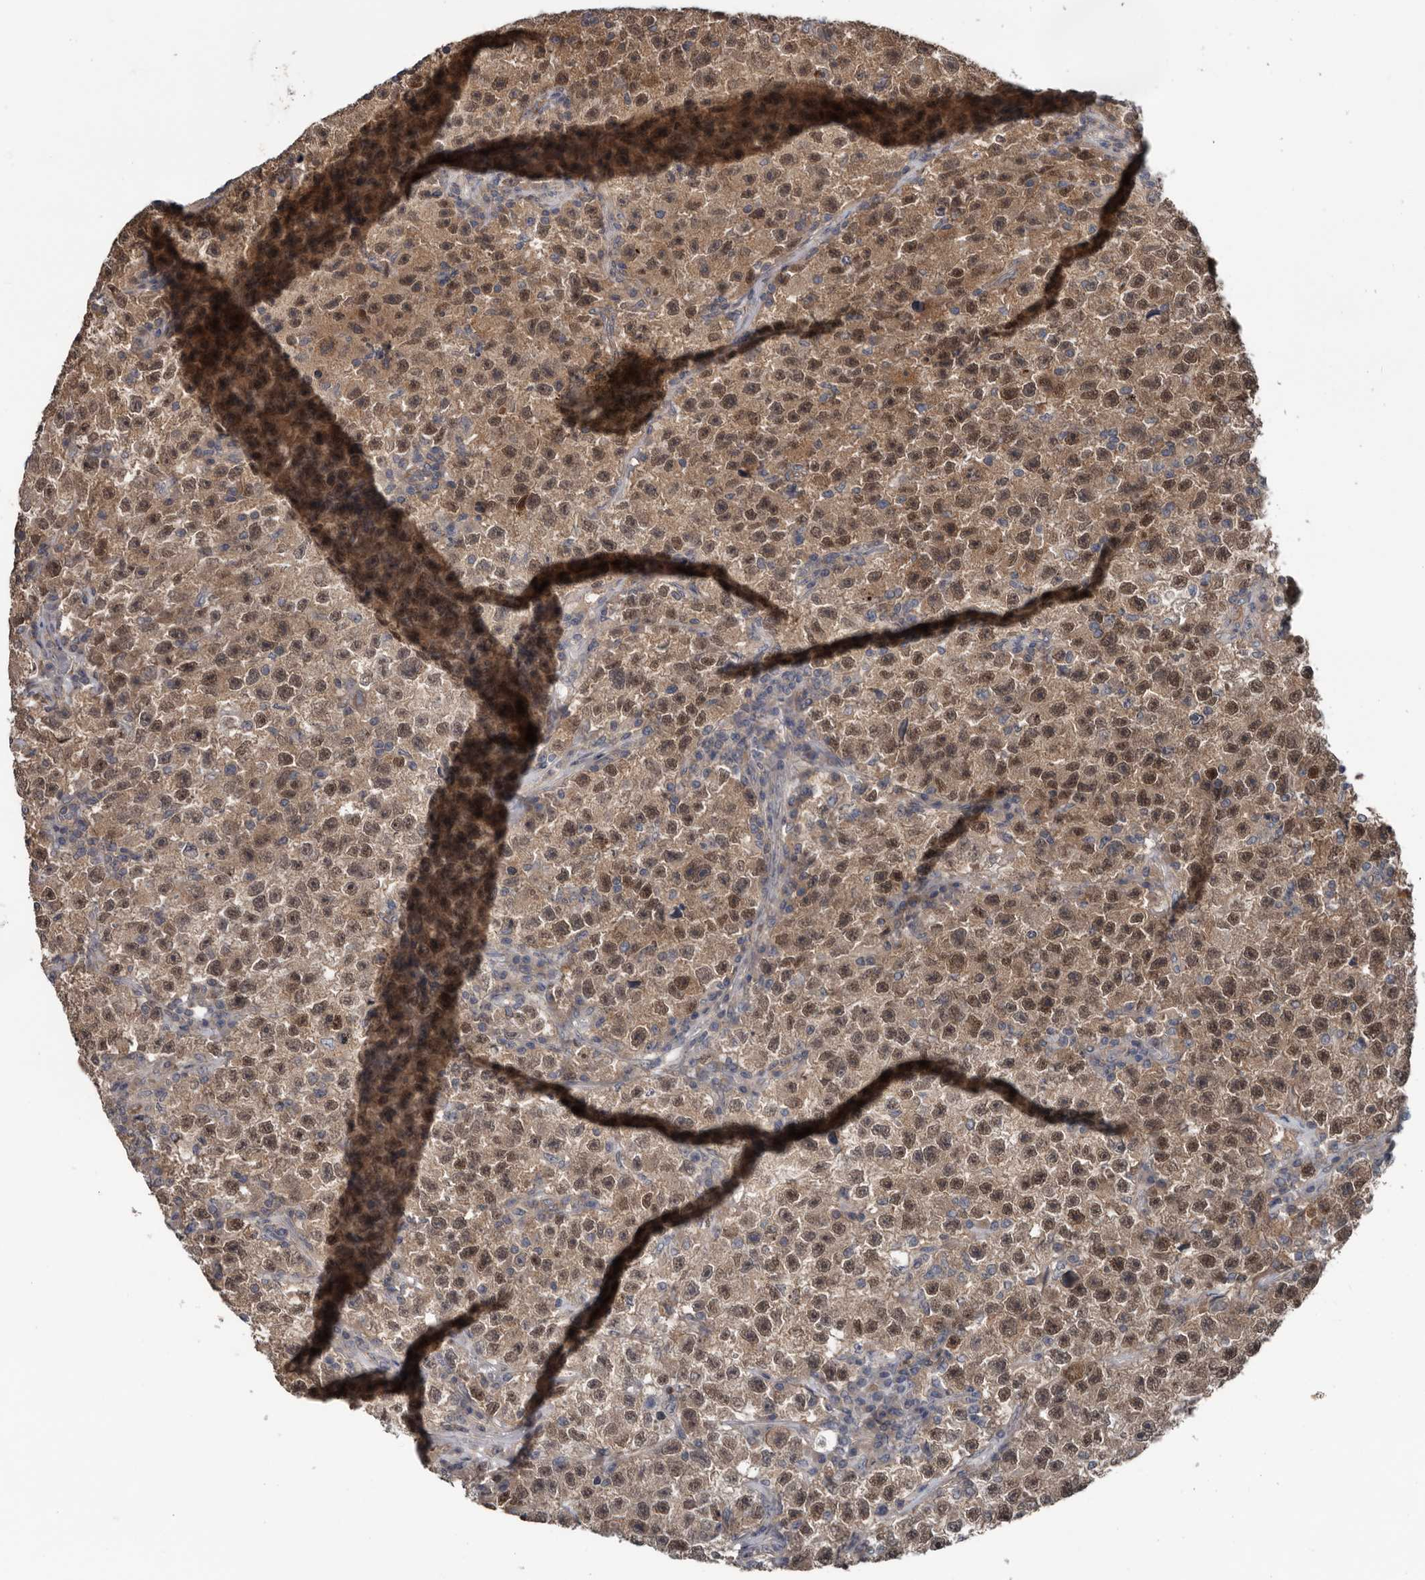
{"staining": {"intensity": "moderate", "quantity": ">75%", "location": "cytoplasmic/membranous,nuclear"}, "tissue": "testis cancer", "cell_type": "Tumor cells", "image_type": "cancer", "snomed": [{"axis": "morphology", "description": "Seminoma, NOS"}, {"axis": "topography", "description": "Testis"}], "caption": "Testis seminoma was stained to show a protein in brown. There is medium levels of moderate cytoplasmic/membranous and nuclear positivity in approximately >75% of tumor cells.", "gene": "DNAJB4", "patient": {"sex": "male", "age": 22}}